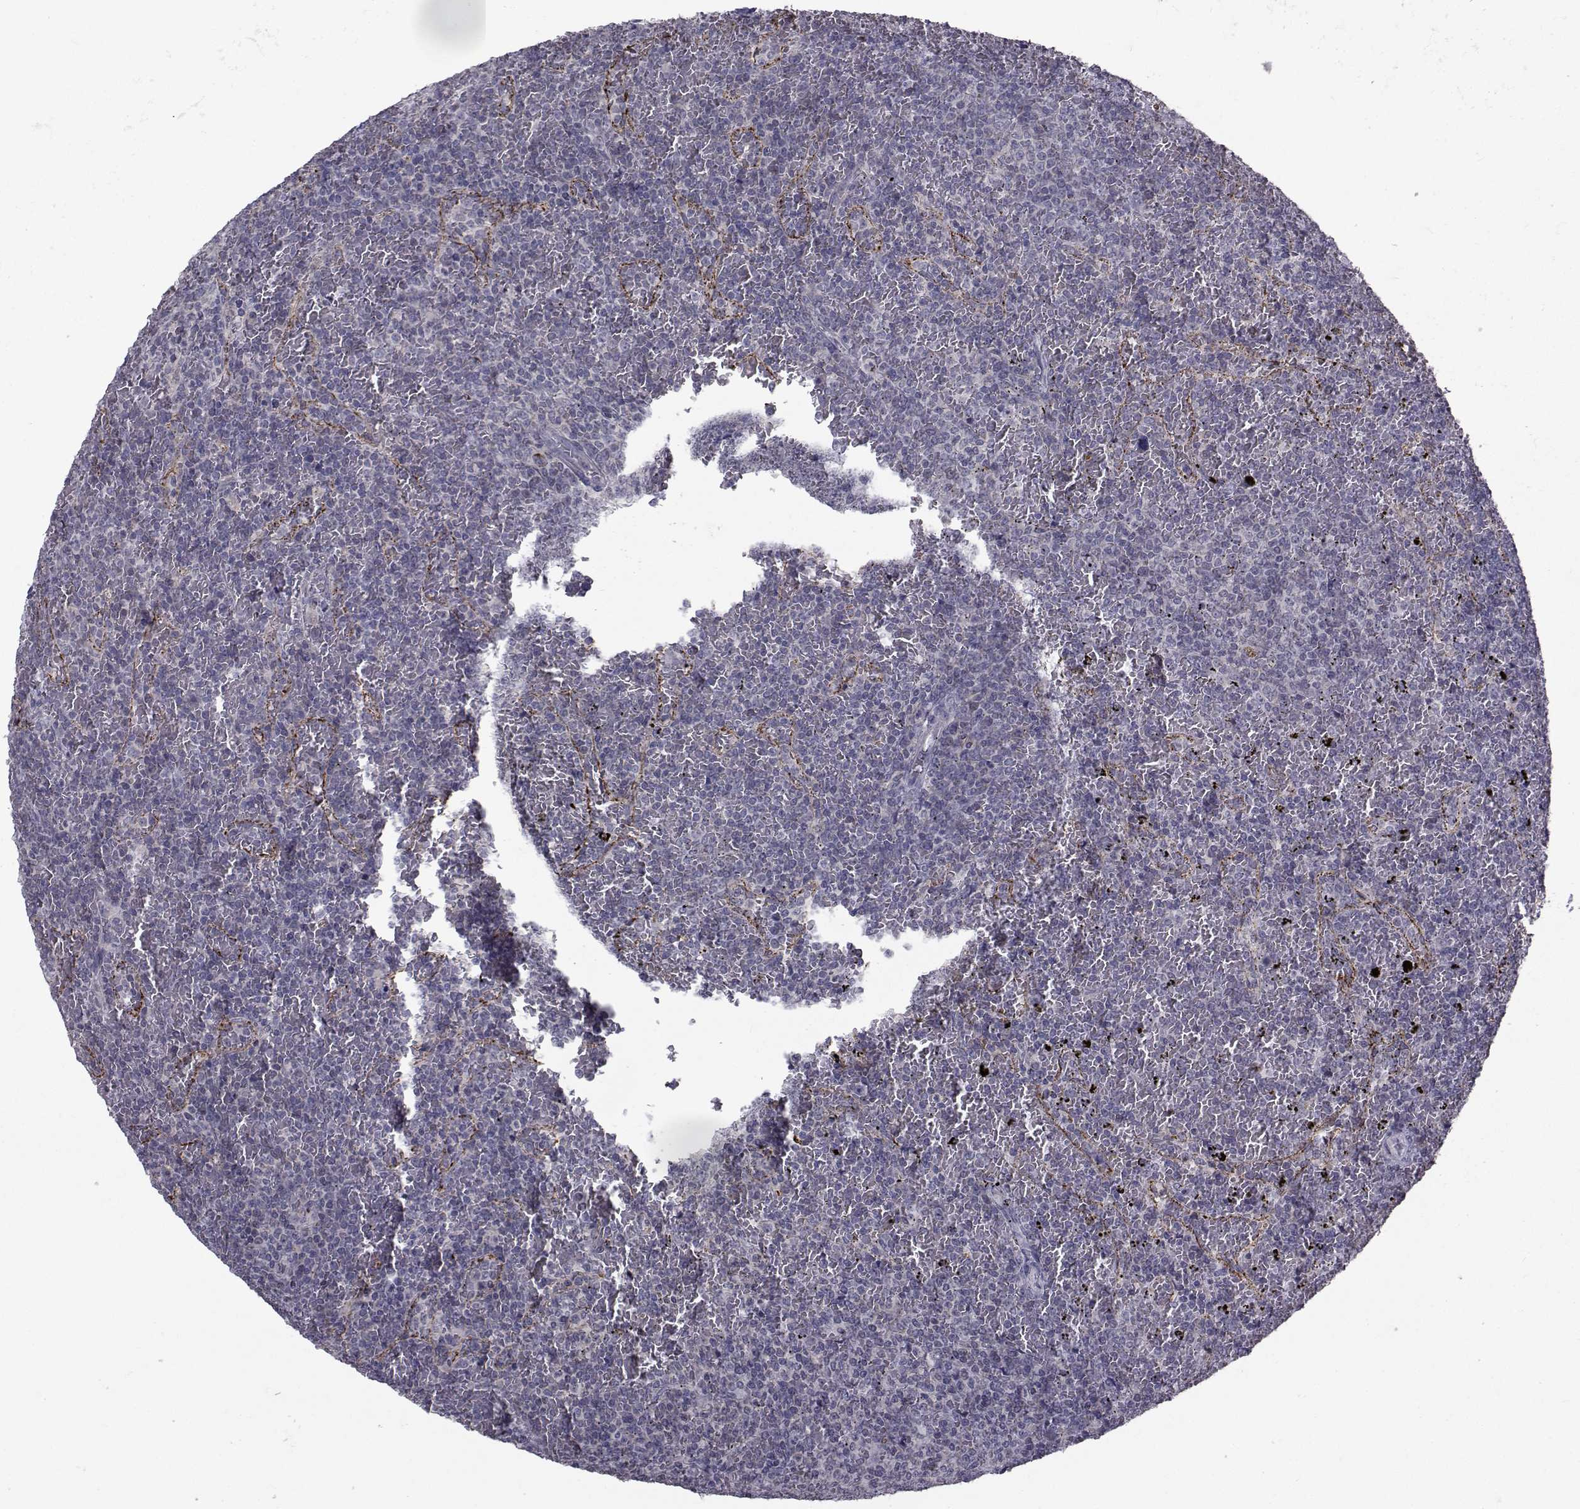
{"staining": {"intensity": "negative", "quantity": "none", "location": "none"}, "tissue": "lymphoma", "cell_type": "Tumor cells", "image_type": "cancer", "snomed": [{"axis": "morphology", "description": "Malignant lymphoma, non-Hodgkin's type, Low grade"}, {"axis": "topography", "description": "Spleen"}], "caption": "This is an immunohistochemistry (IHC) photomicrograph of malignant lymphoma, non-Hodgkin's type (low-grade). There is no staining in tumor cells.", "gene": "FDXR", "patient": {"sex": "female", "age": 77}}